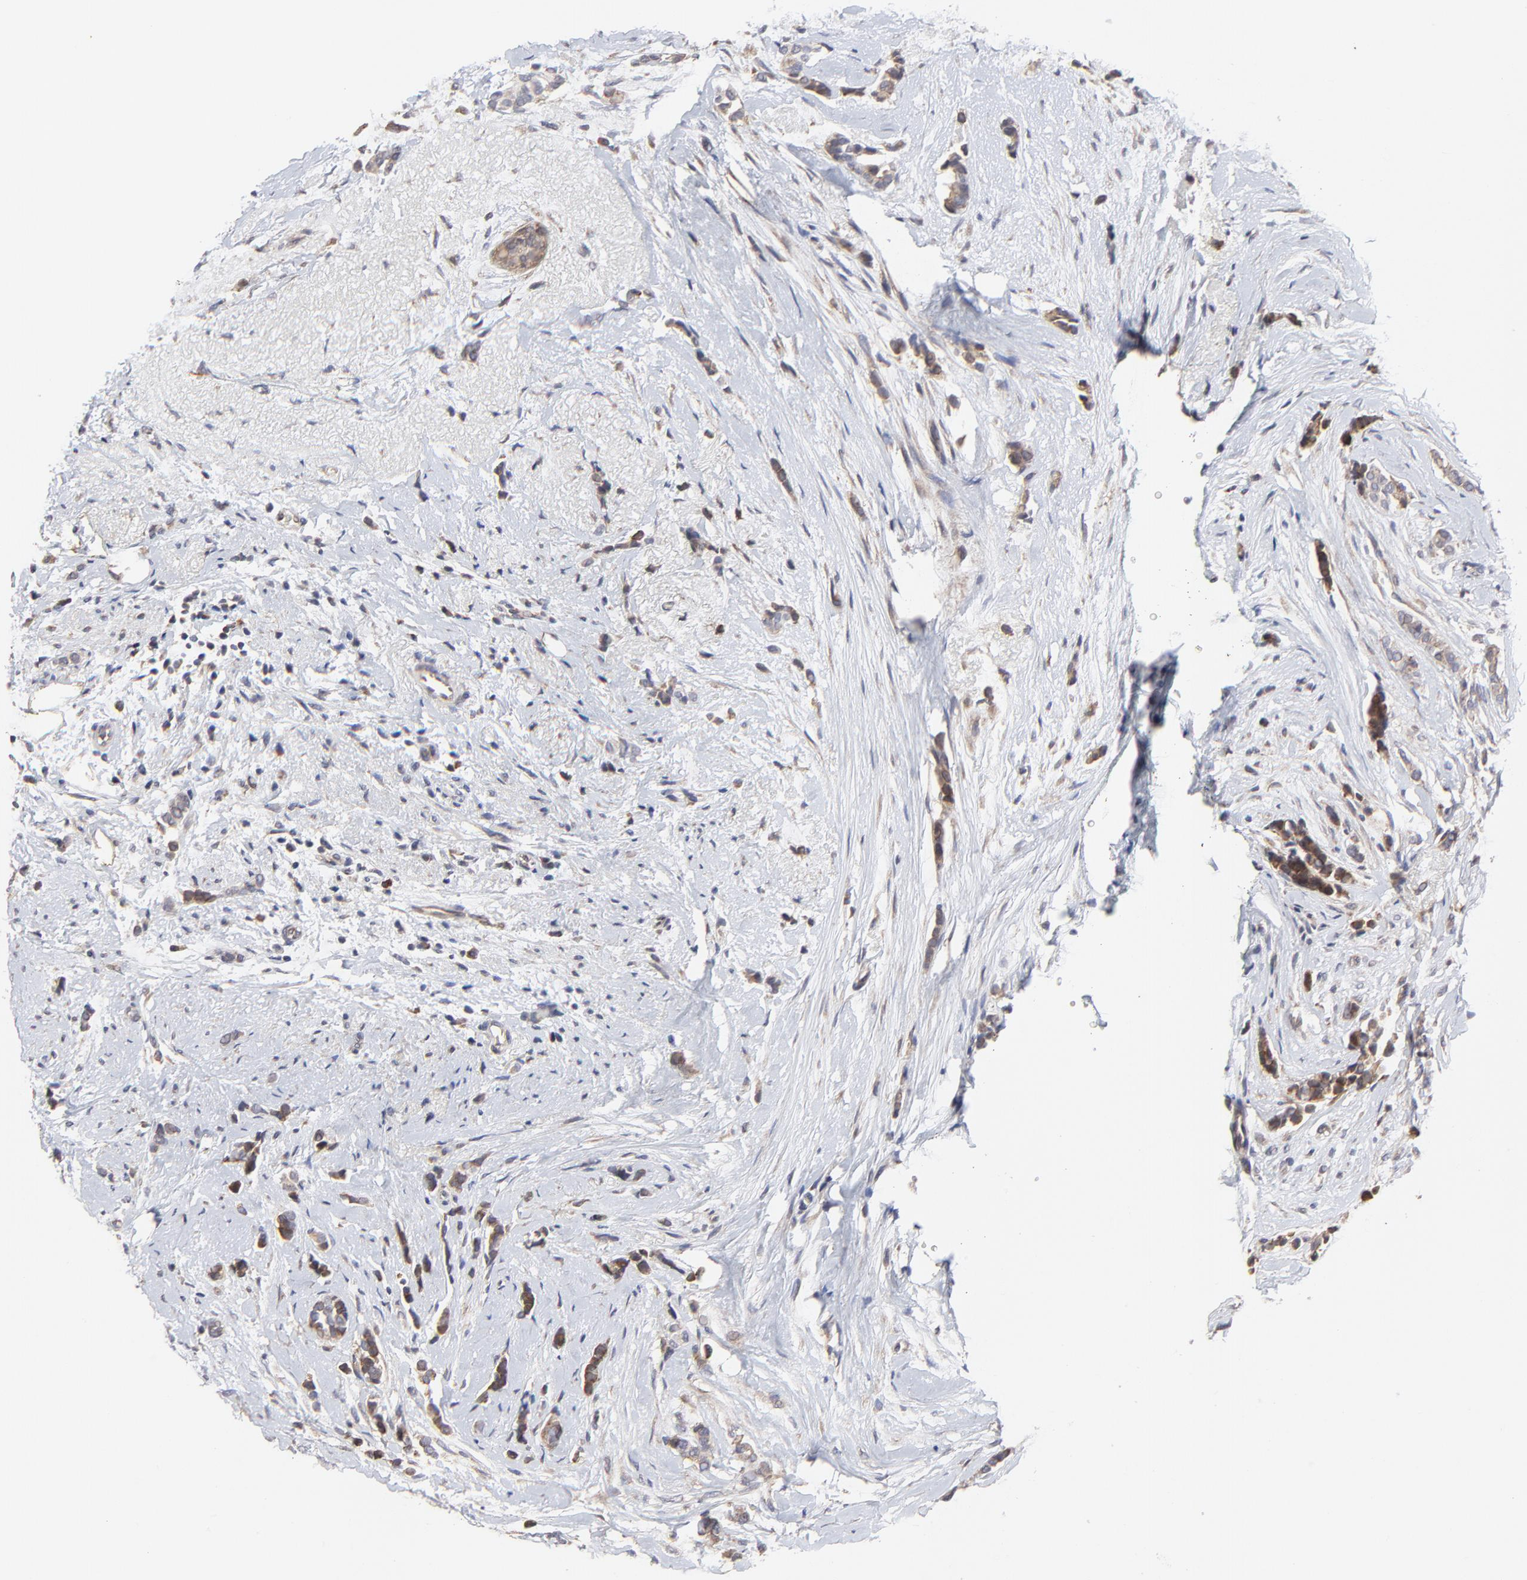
{"staining": {"intensity": "weak", "quantity": ">75%", "location": "cytoplasmic/membranous"}, "tissue": "breast cancer", "cell_type": "Tumor cells", "image_type": "cancer", "snomed": [{"axis": "morphology", "description": "Lobular carcinoma"}, {"axis": "topography", "description": "Breast"}], "caption": "A brown stain shows weak cytoplasmic/membranous staining of a protein in human breast cancer tumor cells. (Stains: DAB (3,3'-diaminobenzidine) in brown, nuclei in blue, Microscopy: brightfield microscopy at high magnification).", "gene": "ZNF550", "patient": {"sex": "female", "age": 56}}